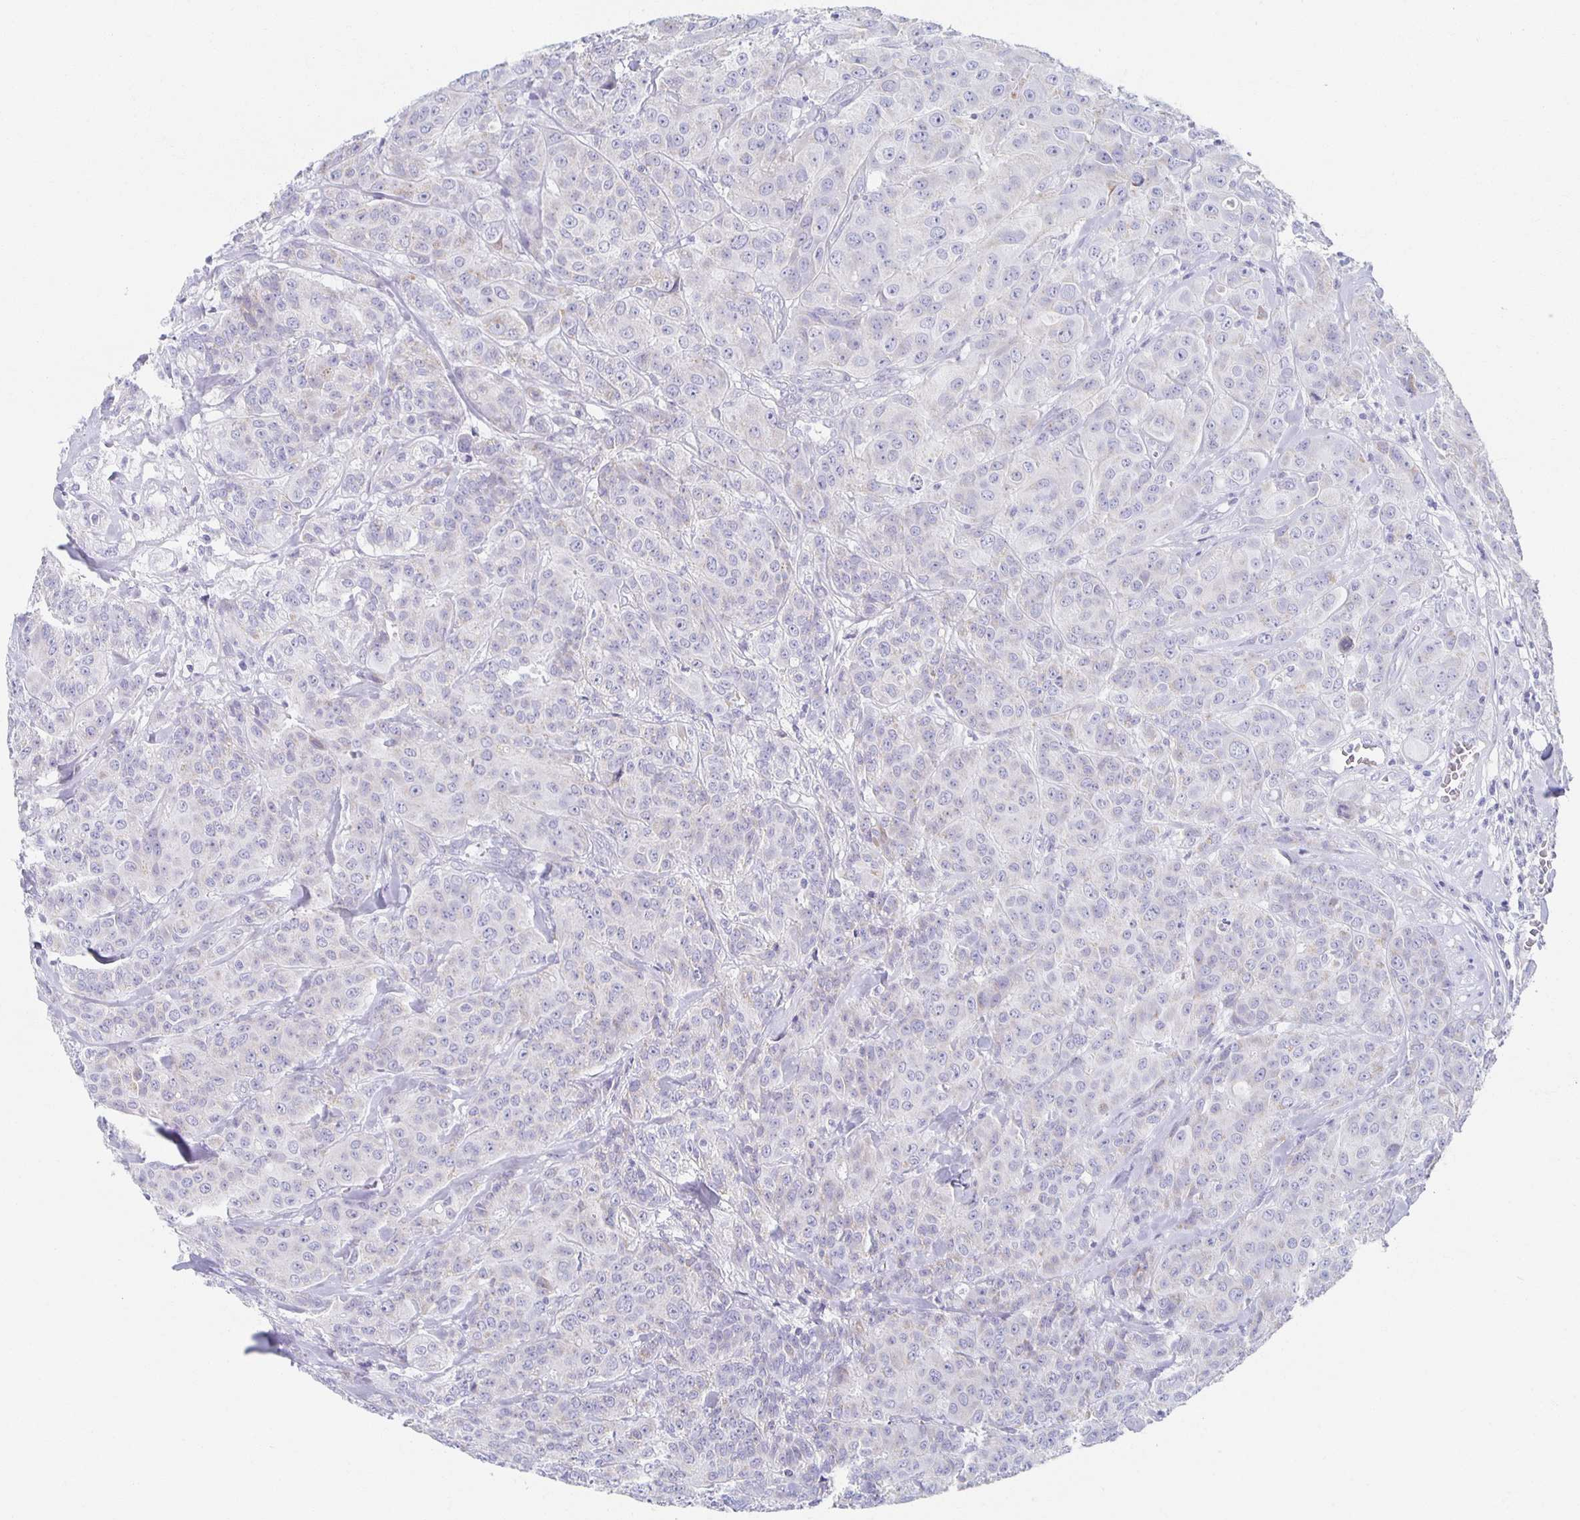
{"staining": {"intensity": "negative", "quantity": "none", "location": "none"}, "tissue": "breast cancer", "cell_type": "Tumor cells", "image_type": "cancer", "snomed": [{"axis": "morphology", "description": "Normal tissue, NOS"}, {"axis": "morphology", "description": "Duct carcinoma"}, {"axis": "topography", "description": "Breast"}], "caption": "This is an immunohistochemistry histopathology image of breast intraductal carcinoma. There is no staining in tumor cells.", "gene": "TEX44", "patient": {"sex": "female", "age": 43}}